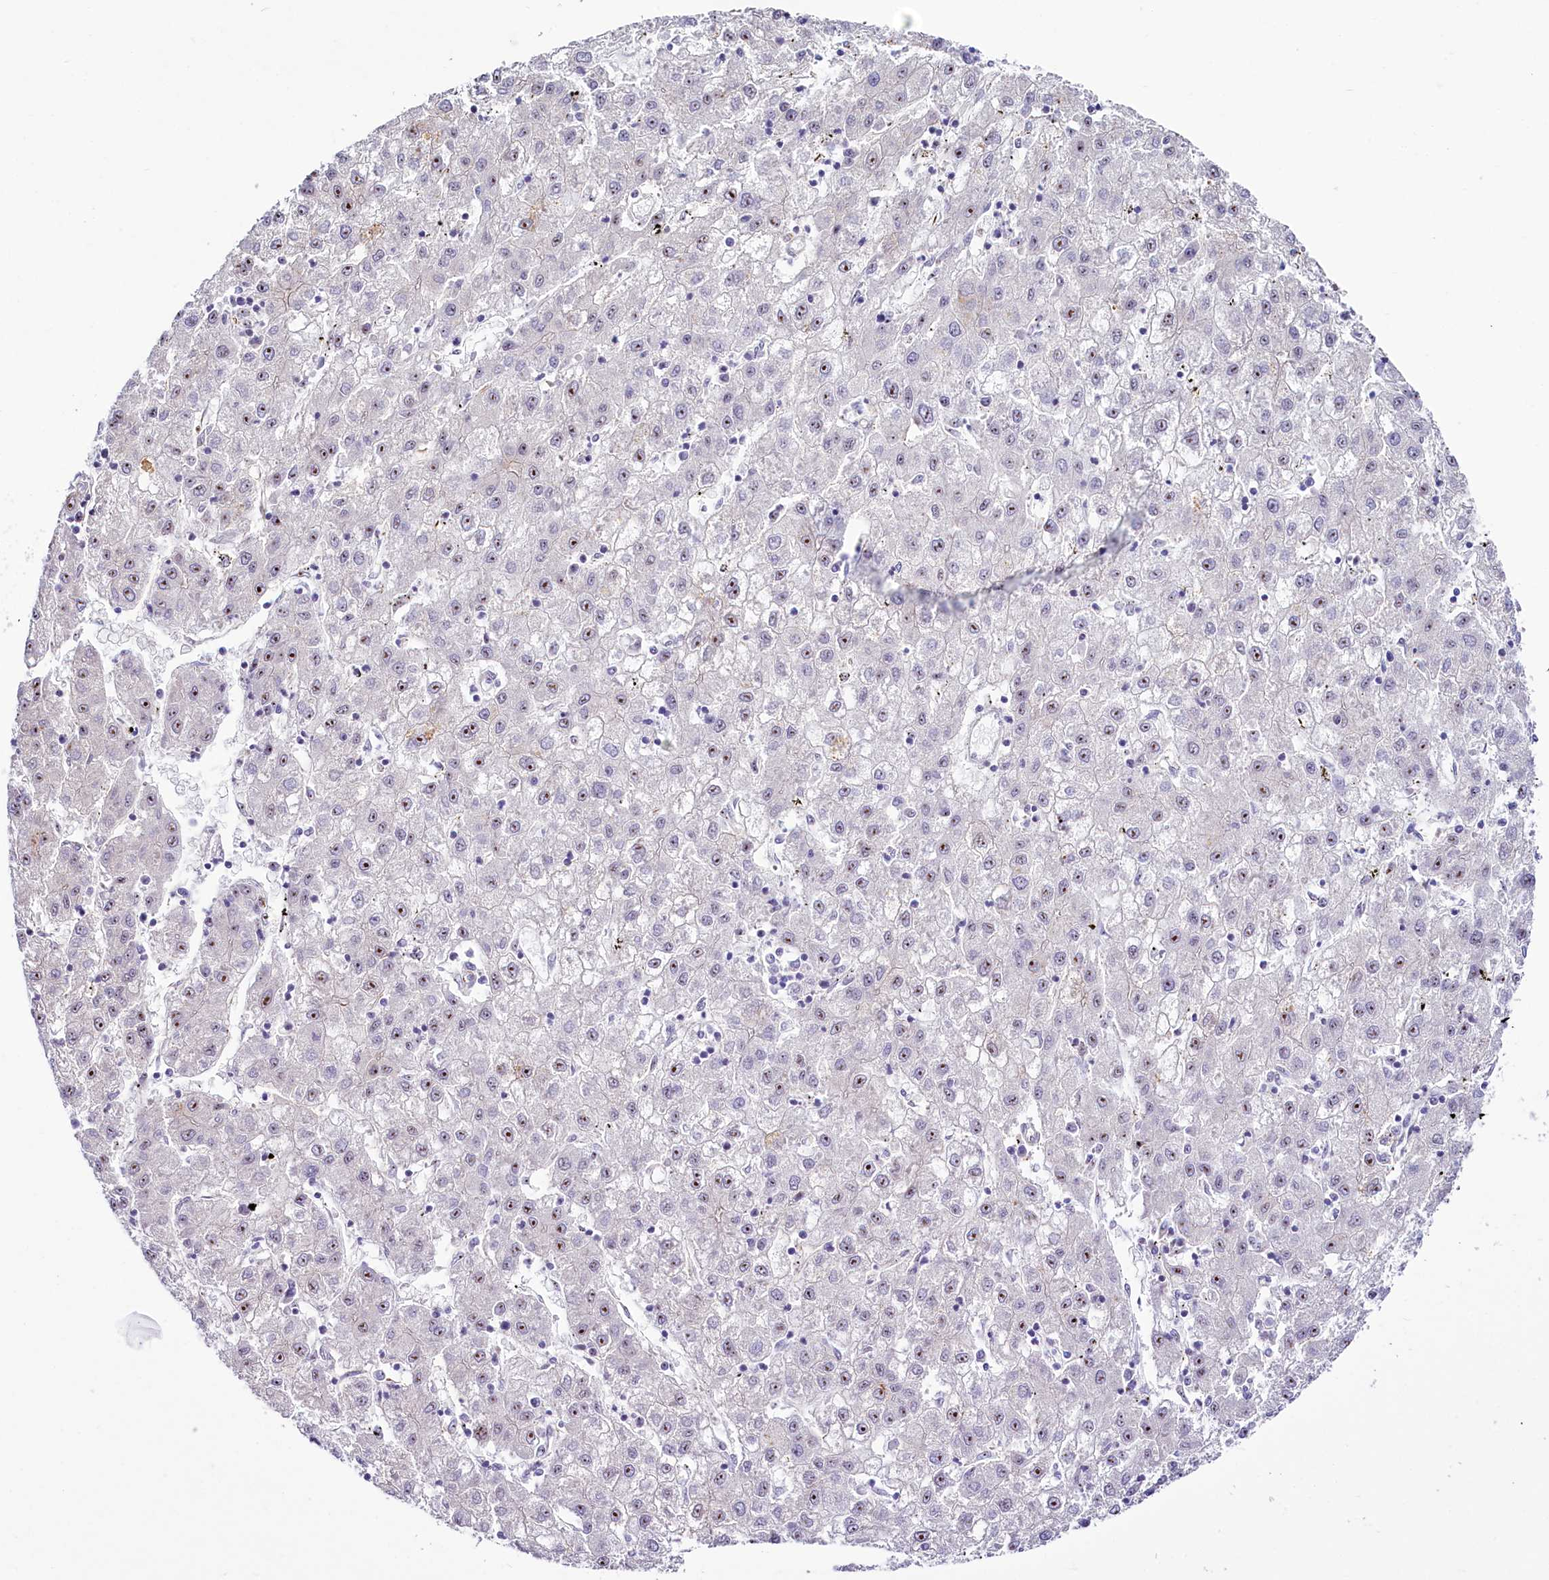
{"staining": {"intensity": "moderate", "quantity": ">75%", "location": "nuclear"}, "tissue": "liver cancer", "cell_type": "Tumor cells", "image_type": "cancer", "snomed": [{"axis": "morphology", "description": "Carcinoma, Hepatocellular, NOS"}, {"axis": "topography", "description": "Liver"}], "caption": "Liver hepatocellular carcinoma was stained to show a protein in brown. There is medium levels of moderate nuclear staining in approximately >75% of tumor cells.", "gene": "SH3TC2", "patient": {"sex": "male", "age": 72}}